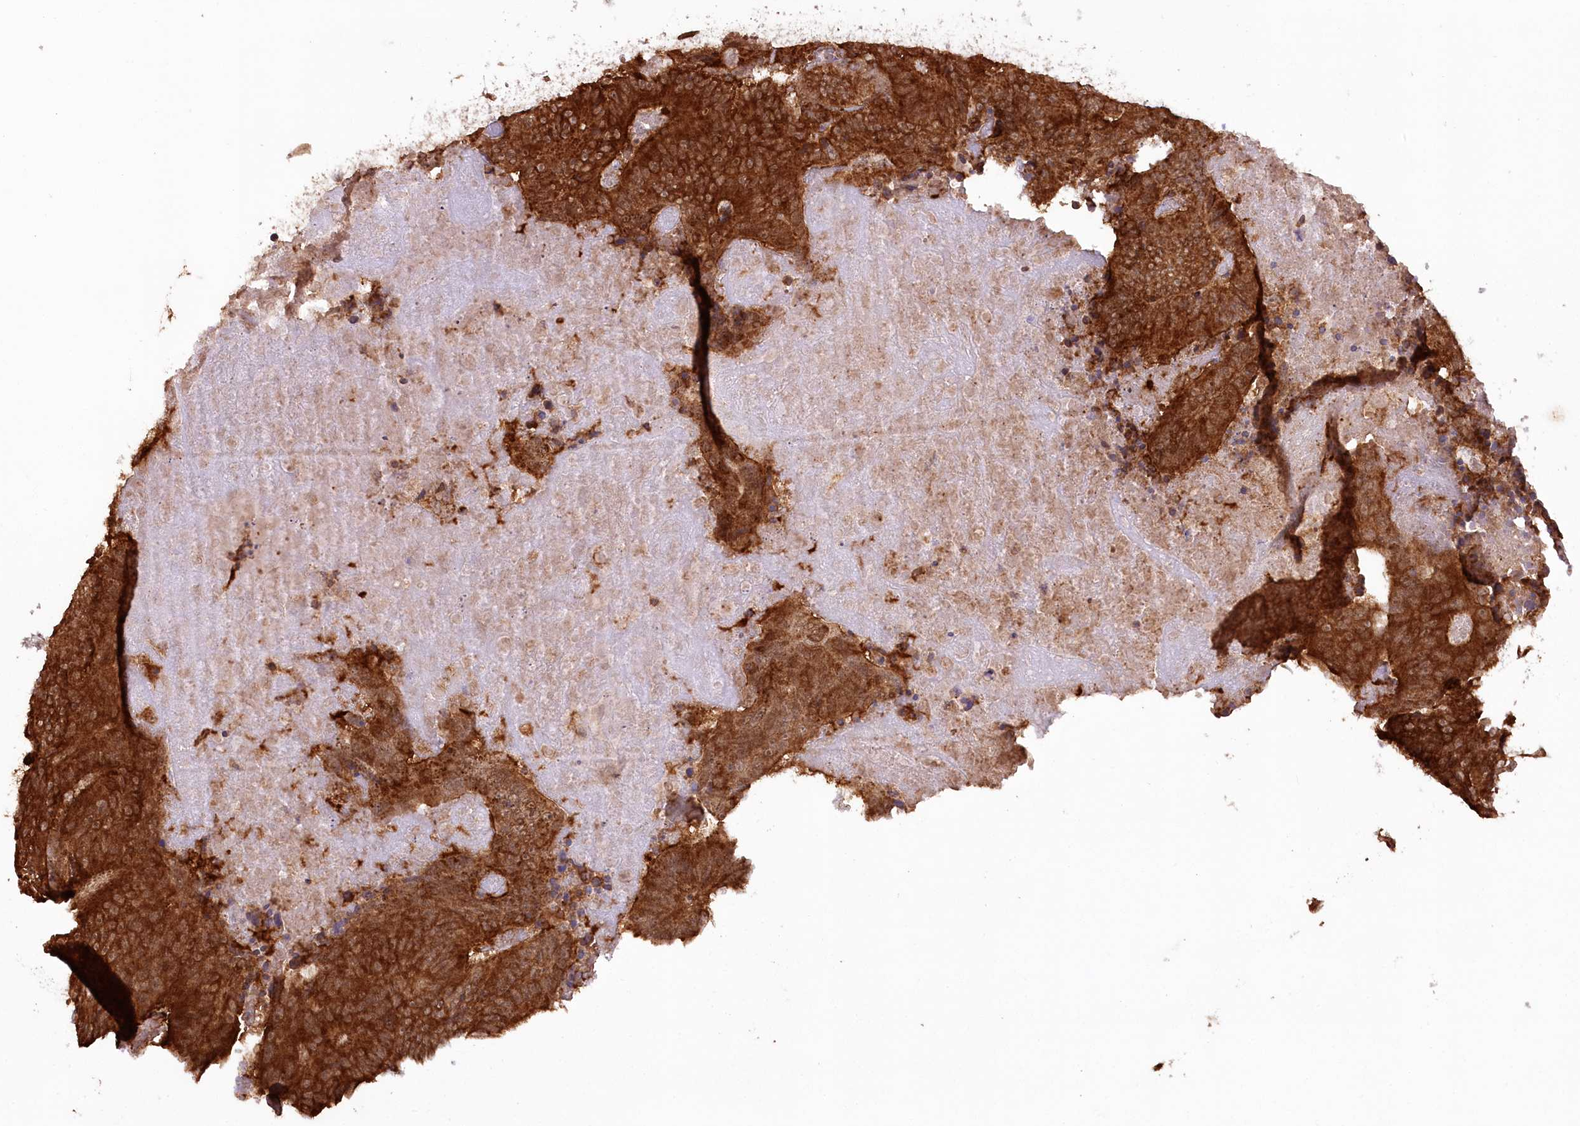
{"staining": {"intensity": "strong", "quantity": ">75%", "location": "cytoplasmic/membranous,nuclear"}, "tissue": "colorectal cancer", "cell_type": "Tumor cells", "image_type": "cancer", "snomed": [{"axis": "morphology", "description": "Adenocarcinoma, NOS"}, {"axis": "topography", "description": "Colon"}], "caption": "Strong cytoplasmic/membranous and nuclear protein expression is seen in approximately >75% of tumor cells in colorectal adenocarcinoma.", "gene": "CCDC91", "patient": {"sex": "male", "age": 83}}